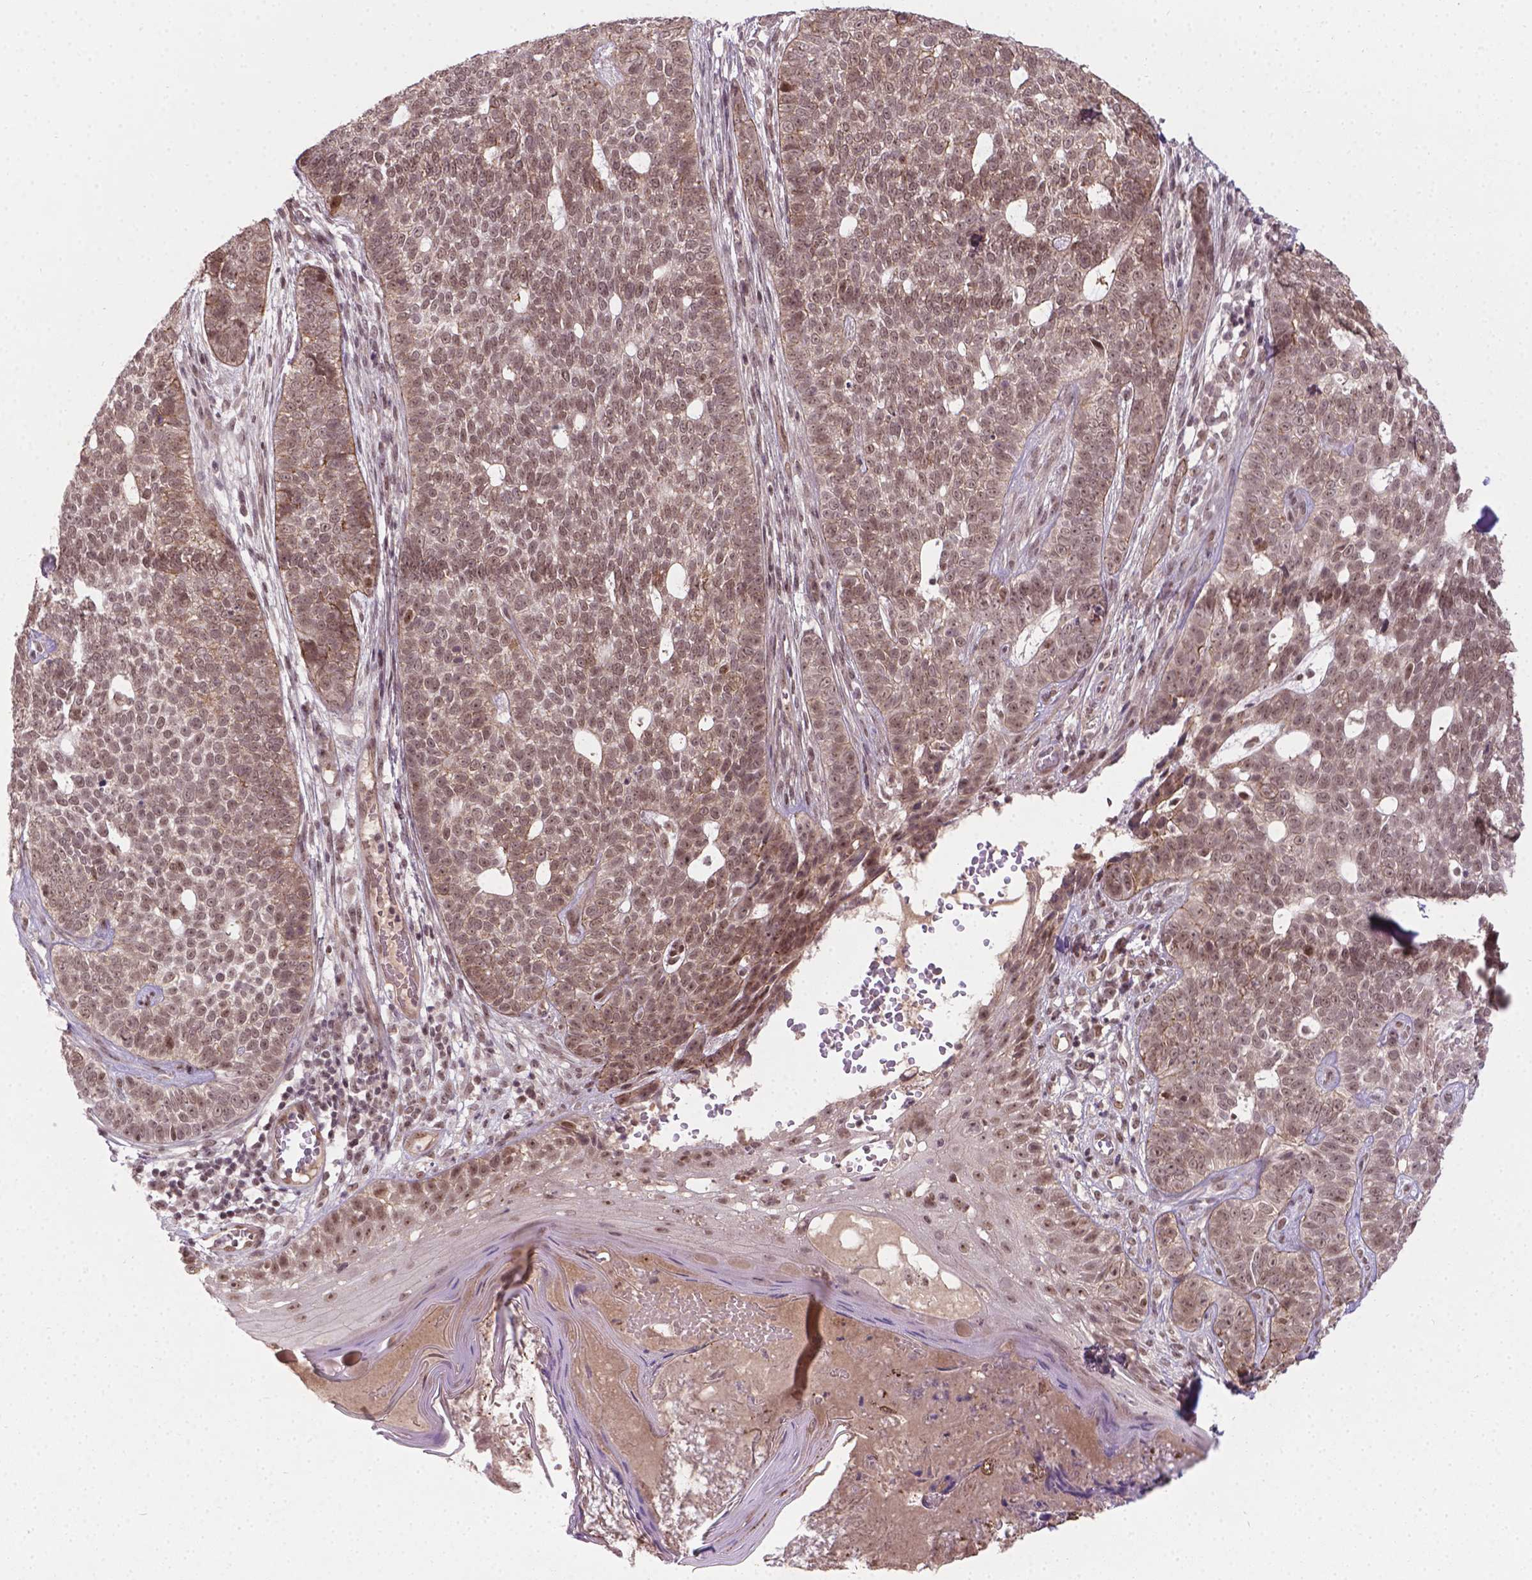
{"staining": {"intensity": "moderate", "quantity": ">75%", "location": "cytoplasmic/membranous,nuclear"}, "tissue": "skin cancer", "cell_type": "Tumor cells", "image_type": "cancer", "snomed": [{"axis": "morphology", "description": "Basal cell carcinoma"}, {"axis": "topography", "description": "Skin"}], "caption": "Protein positivity by immunohistochemistry exhibits moderate cytoplasmic/membranous and nuclear staining in approximately >75% of tumor cells in skin cancer (basal cell carcinoma). (DAB = brown stain, brightfield microscopy at high magnification).", "gene": "ANKRD54", "patient": {"sex": "female", "age": 69}}